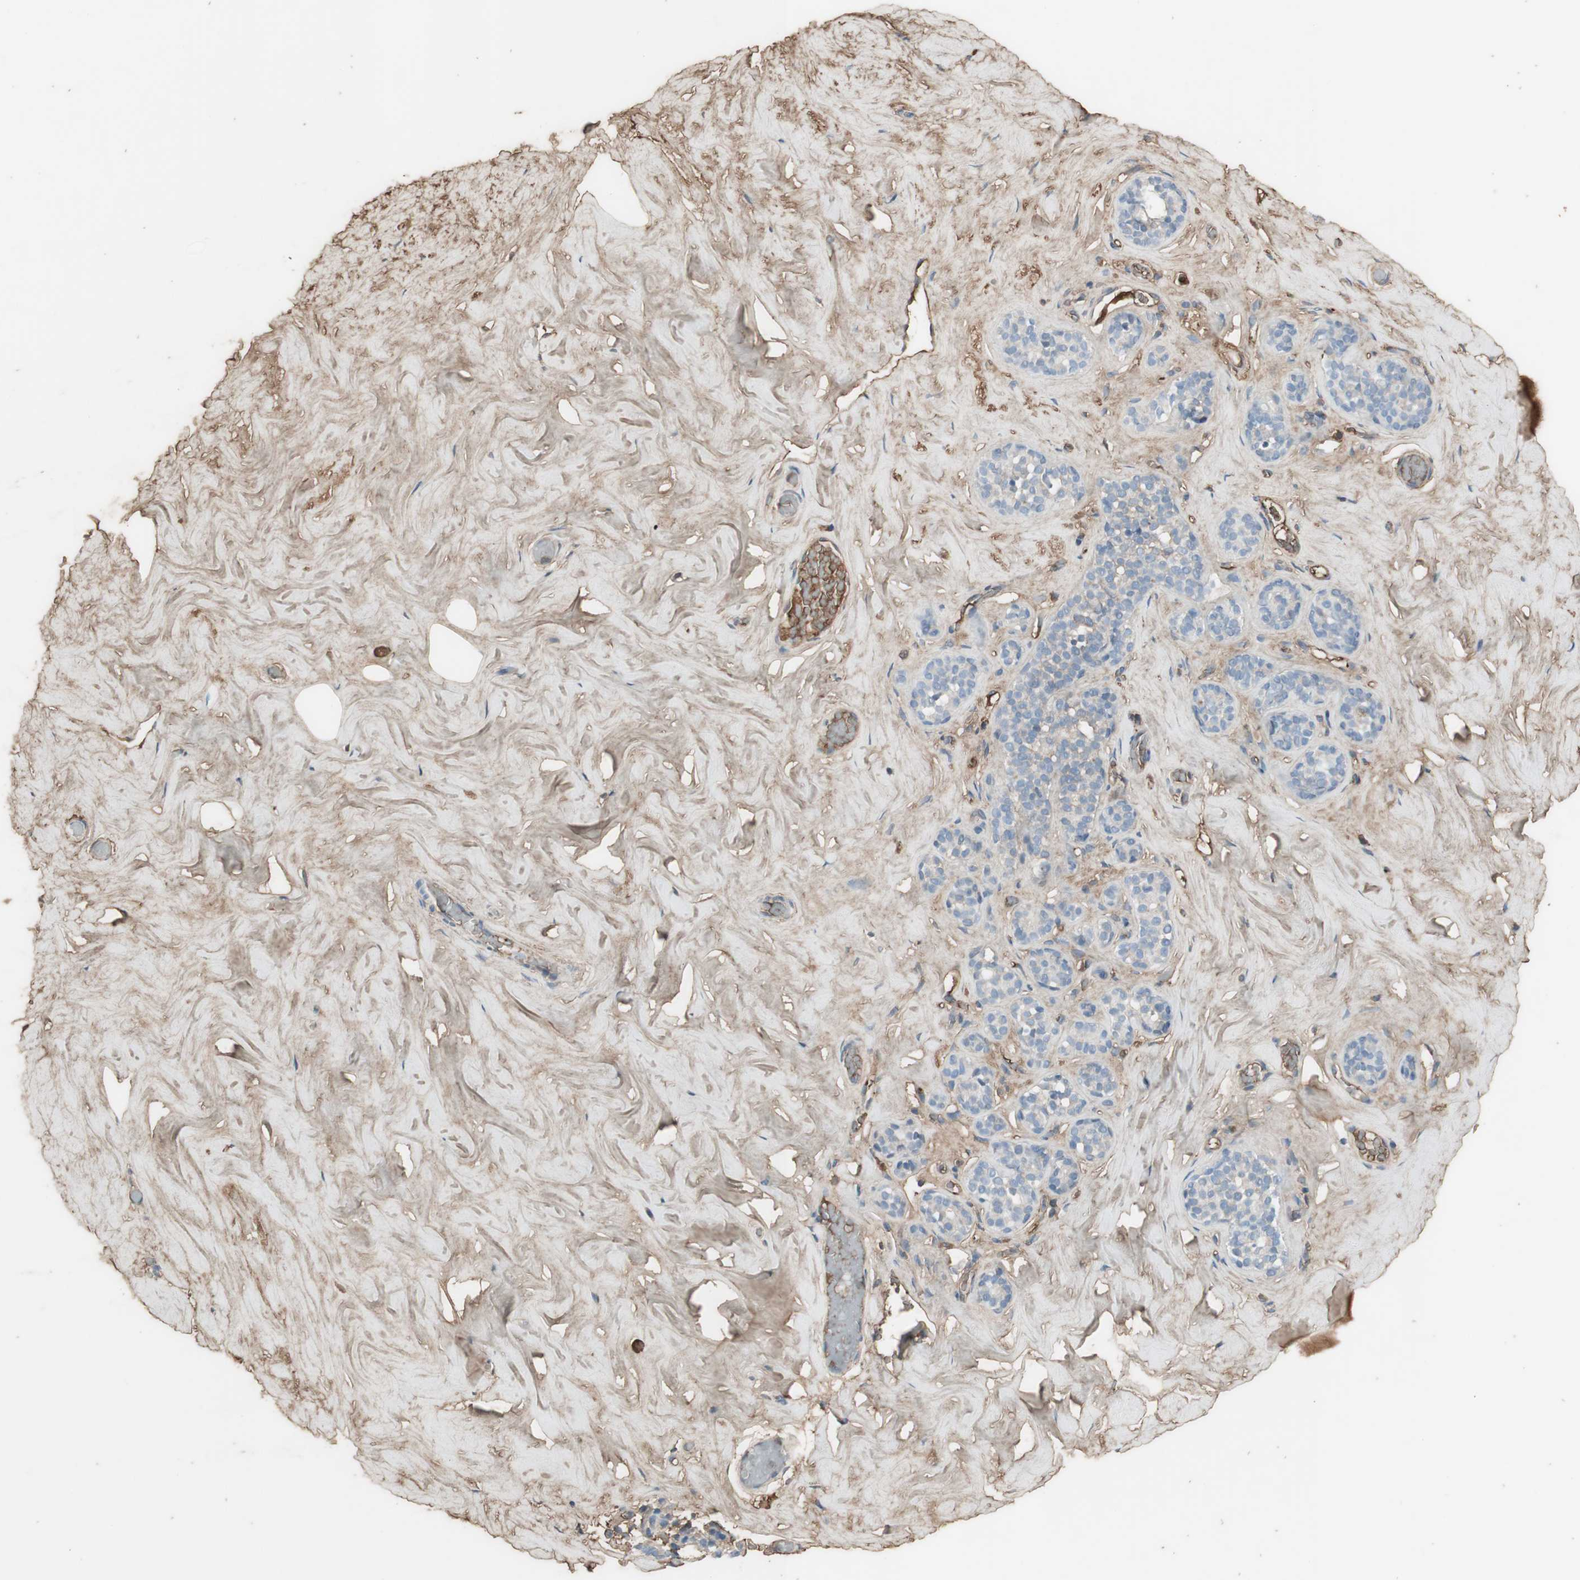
{"staining": {"intensity": "moderate", "quantity": ">75%", "location": "cytoplasmic/membranous"}, "tissue": "breast", "cell_type": "Adipocytes", "image_type": "normal", "snomed": [{"axis": "morphology", "description": "Normal tissue, NOS"}, {"axis": "topography", "description": "Breast"}], "caption": "Immunohistochemistry (IHC) image of benign breast stained for a protein (brown), which reveals medium levels of moderate cytoplasmic/membranous expression in about >75% of adipocytes.", "gene": "MMP14", "patient": {"sex": "female", "age": 75}}